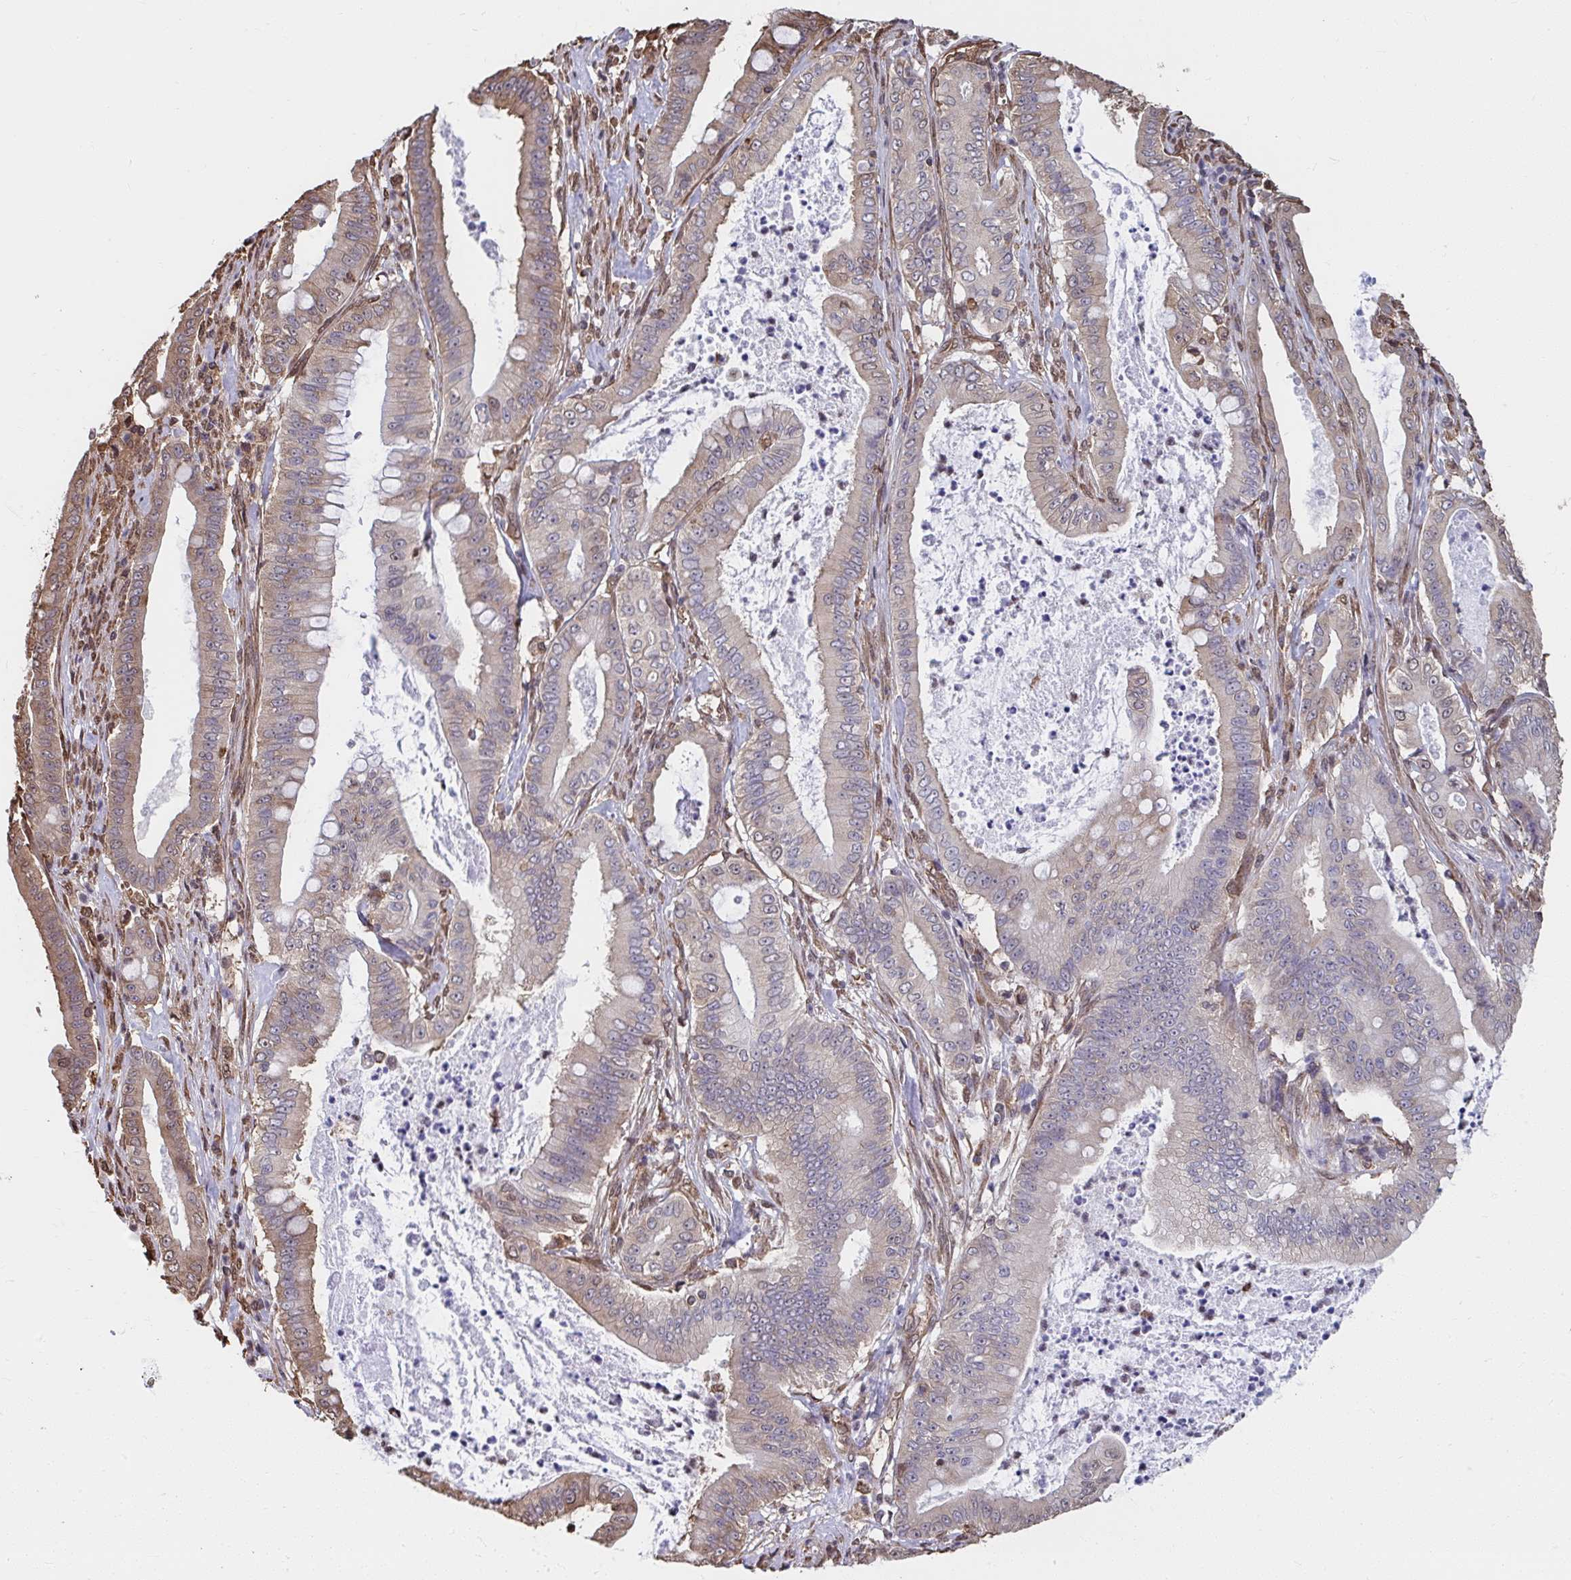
{"staining": {"intensity": "weak", "quantity": ">75%", "location": "cytoplasmic/membranous"}, "tissue": "pancreatic cancer", "cell_type": "Tumor cells", "image_type": "cancer", "snomed": [{"axis": "morphology", "description": "Adenocarcinoma, NOS"}, {"axis": "topography", "description": "Pancreas"}], "caption": "IHC staining of pancreatic cancer (adenocarcinoma), which exhibits low levels of weak cytoplasmic/membranous expression in approximately >75% of tumor cells indicating weak cytoplasmic/membranous protein staining. The staining was performed using DAB (3,3'-diaminobenzidine) (brown) for protein detection and nuclei were counterstained in hematoxylin (blue).", "gene": "SYNCRIP", "patient": {"sex": "male", "age": 71}}